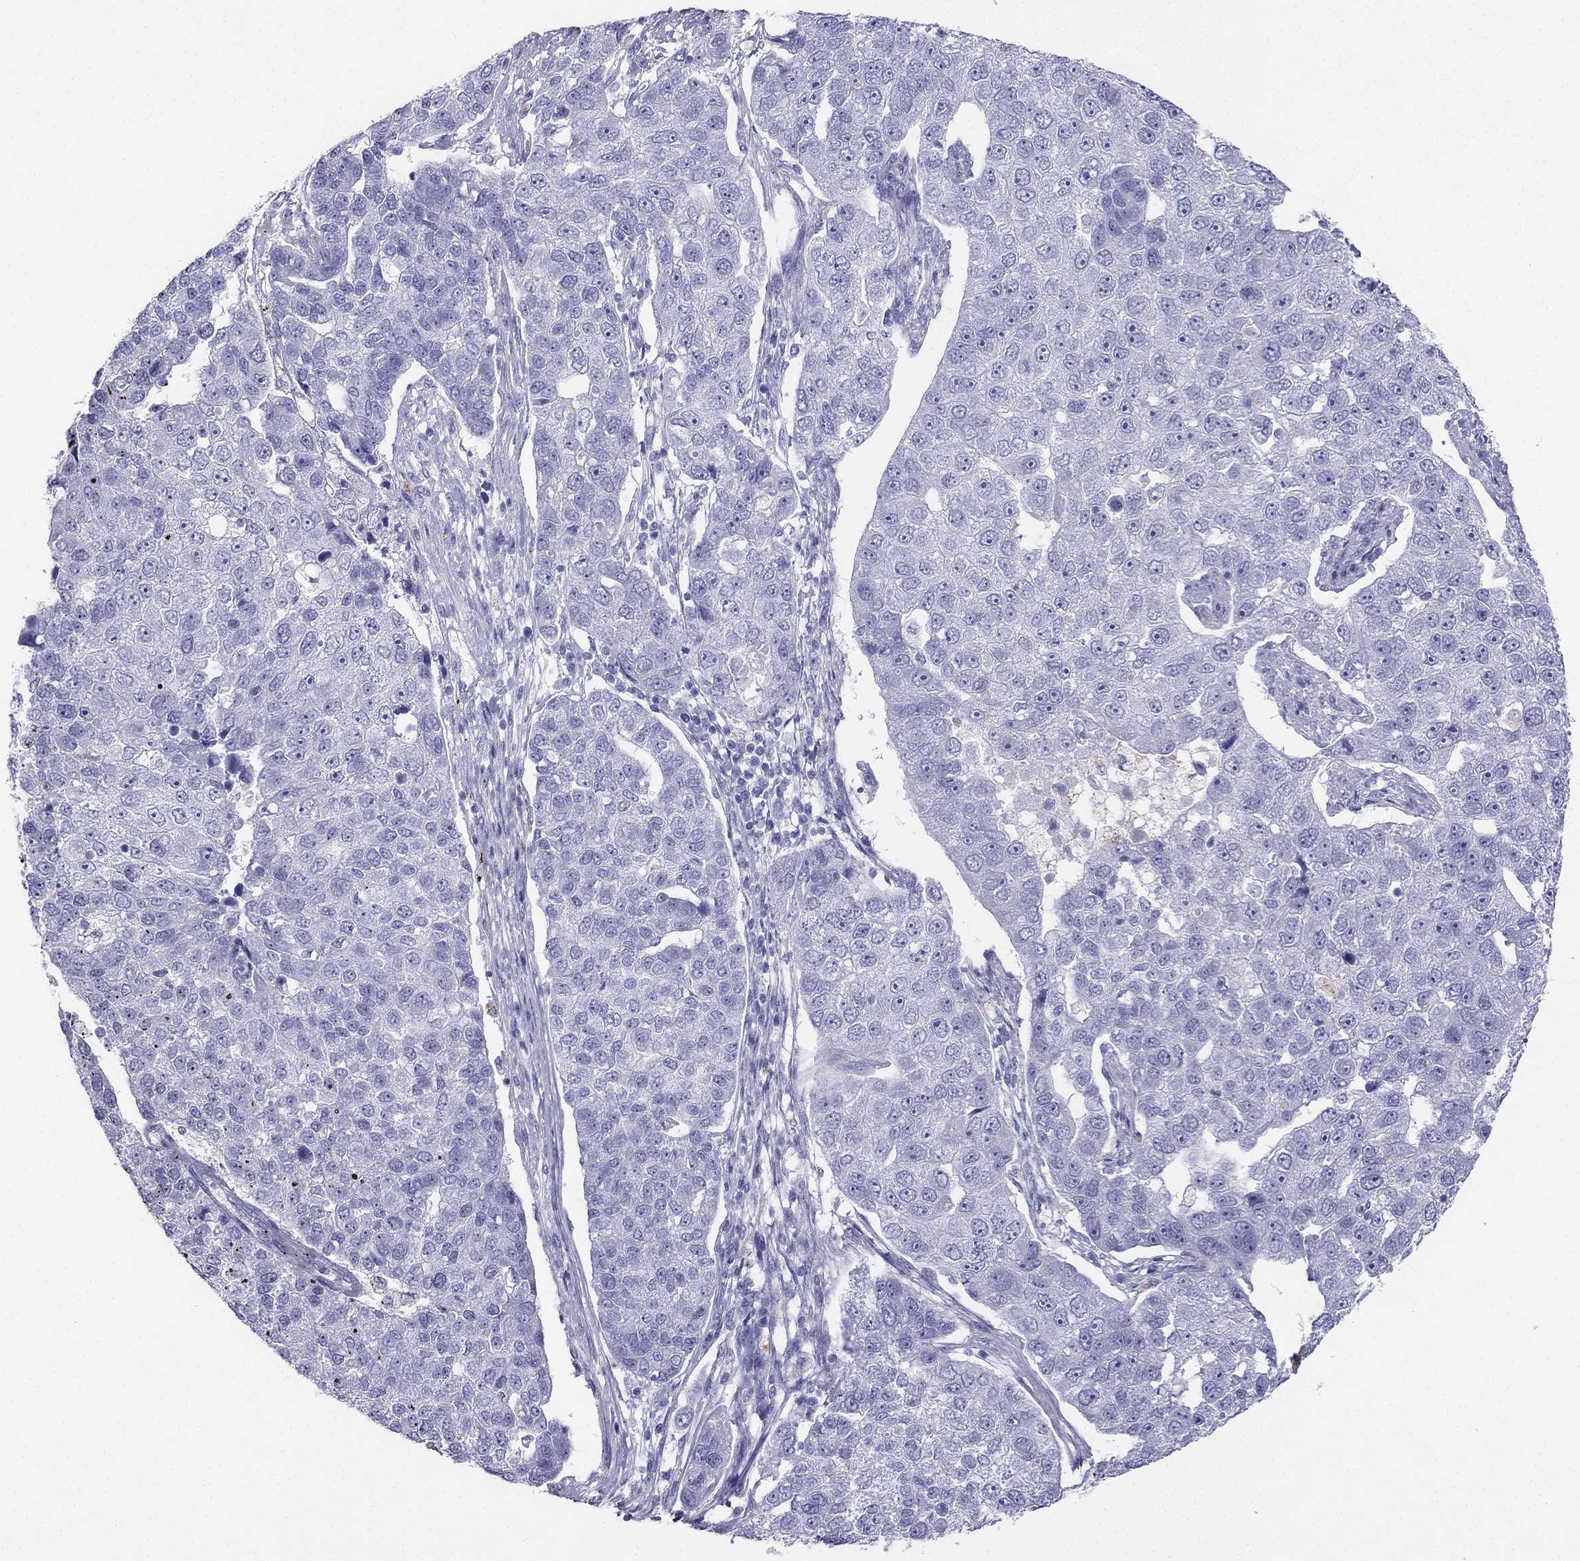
{"staining": {"intensity": "negative", "quantity": "none", "location": "none"}, "tissue": "pancreatic cancer", "cell_type": "Tumor cells", "image_type": "cancer", "snomed": [{"axis": "morphology", "description": "Adenocarcinoma, NOS"}, {"axis": "topography", "description": "Pancreas"}], "caption": "Protein analysis of pancreatic cancer exhibits no significant staining in tumor cells.", "gene": "ALOXE3", "patient": {"sex": "female", "age": 61}}